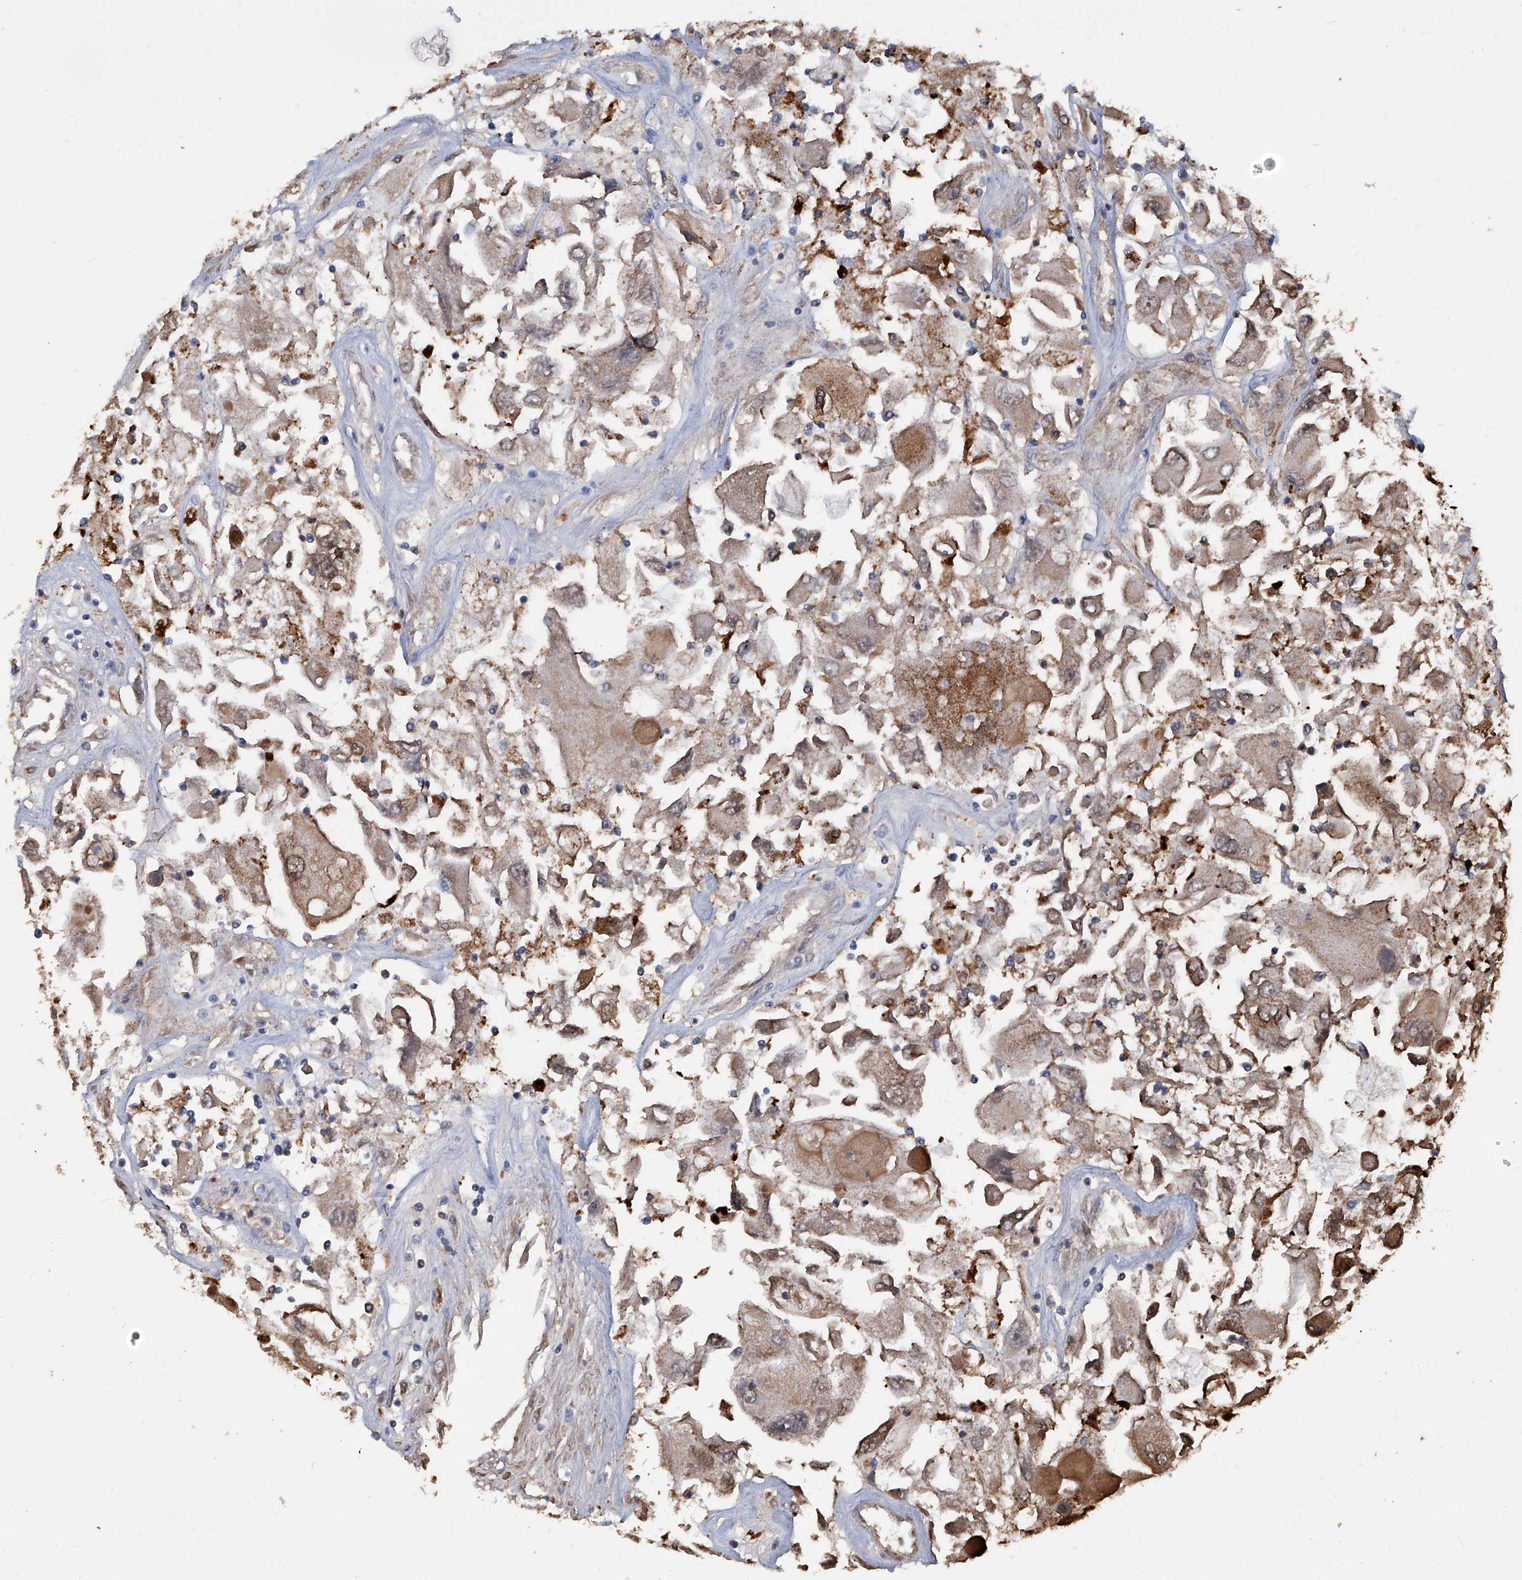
{"staining": {"intensity": "moderate", "quantity": ">75%", "location": "cytoplasmic/membranous"}, "tissue": "renal cancer", "cell_type": "Tumor cells", "image_type": "cancer", "snomed": [{"axis": "morphology", "description": "Adenocarcinoma, NOS"}, {"axis": "topography", "description": "Kidney"}], "caption": "IHC of renal cancer demonstrates medium levels of moderate cytoplasmic/membranous expression in approximately >75% of tumor cells. Nuclei are stained in blue.", "gene": "NHS", "patient": {"sex": "female", "age": 52}}